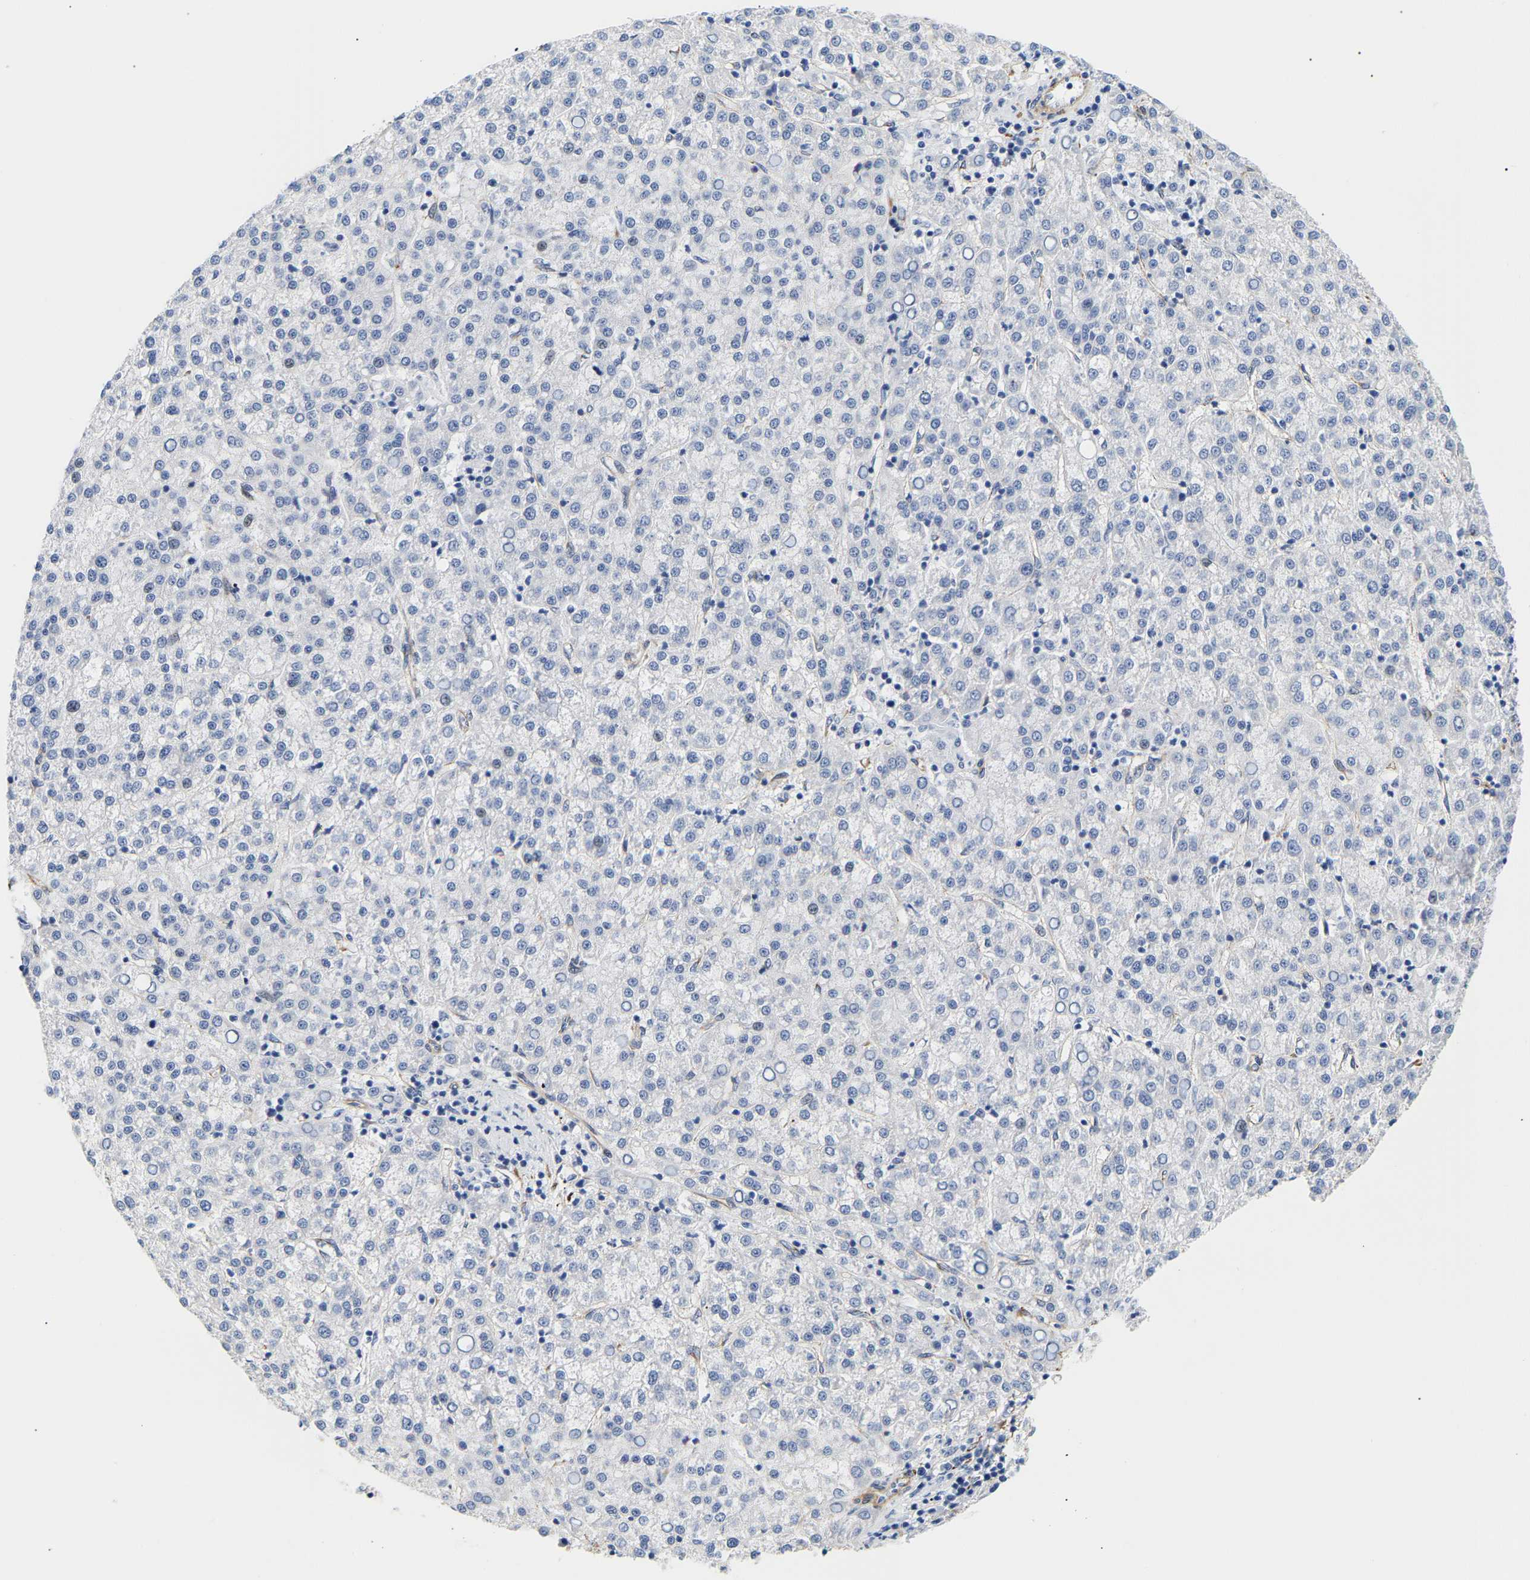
{"staining": {"intensity": "negative", "quantity": "none", "location": "none"}, "tissue": "liver cancer", "cell_type": "Tumor cells", "image_type": "cancer", "snomed": [{"axis": "morphology", "description": "Carcinoma, Hepatocellular, NOS"}, {"axis": "topography", "description": "Liver"}], "caption": "Immunohistochemical staining of human liver hepatocellular carcinoma displays no significant expression in tumor cells.", "gene": "IGFBP7", "patient": {"sex": "female", "age": 58}}